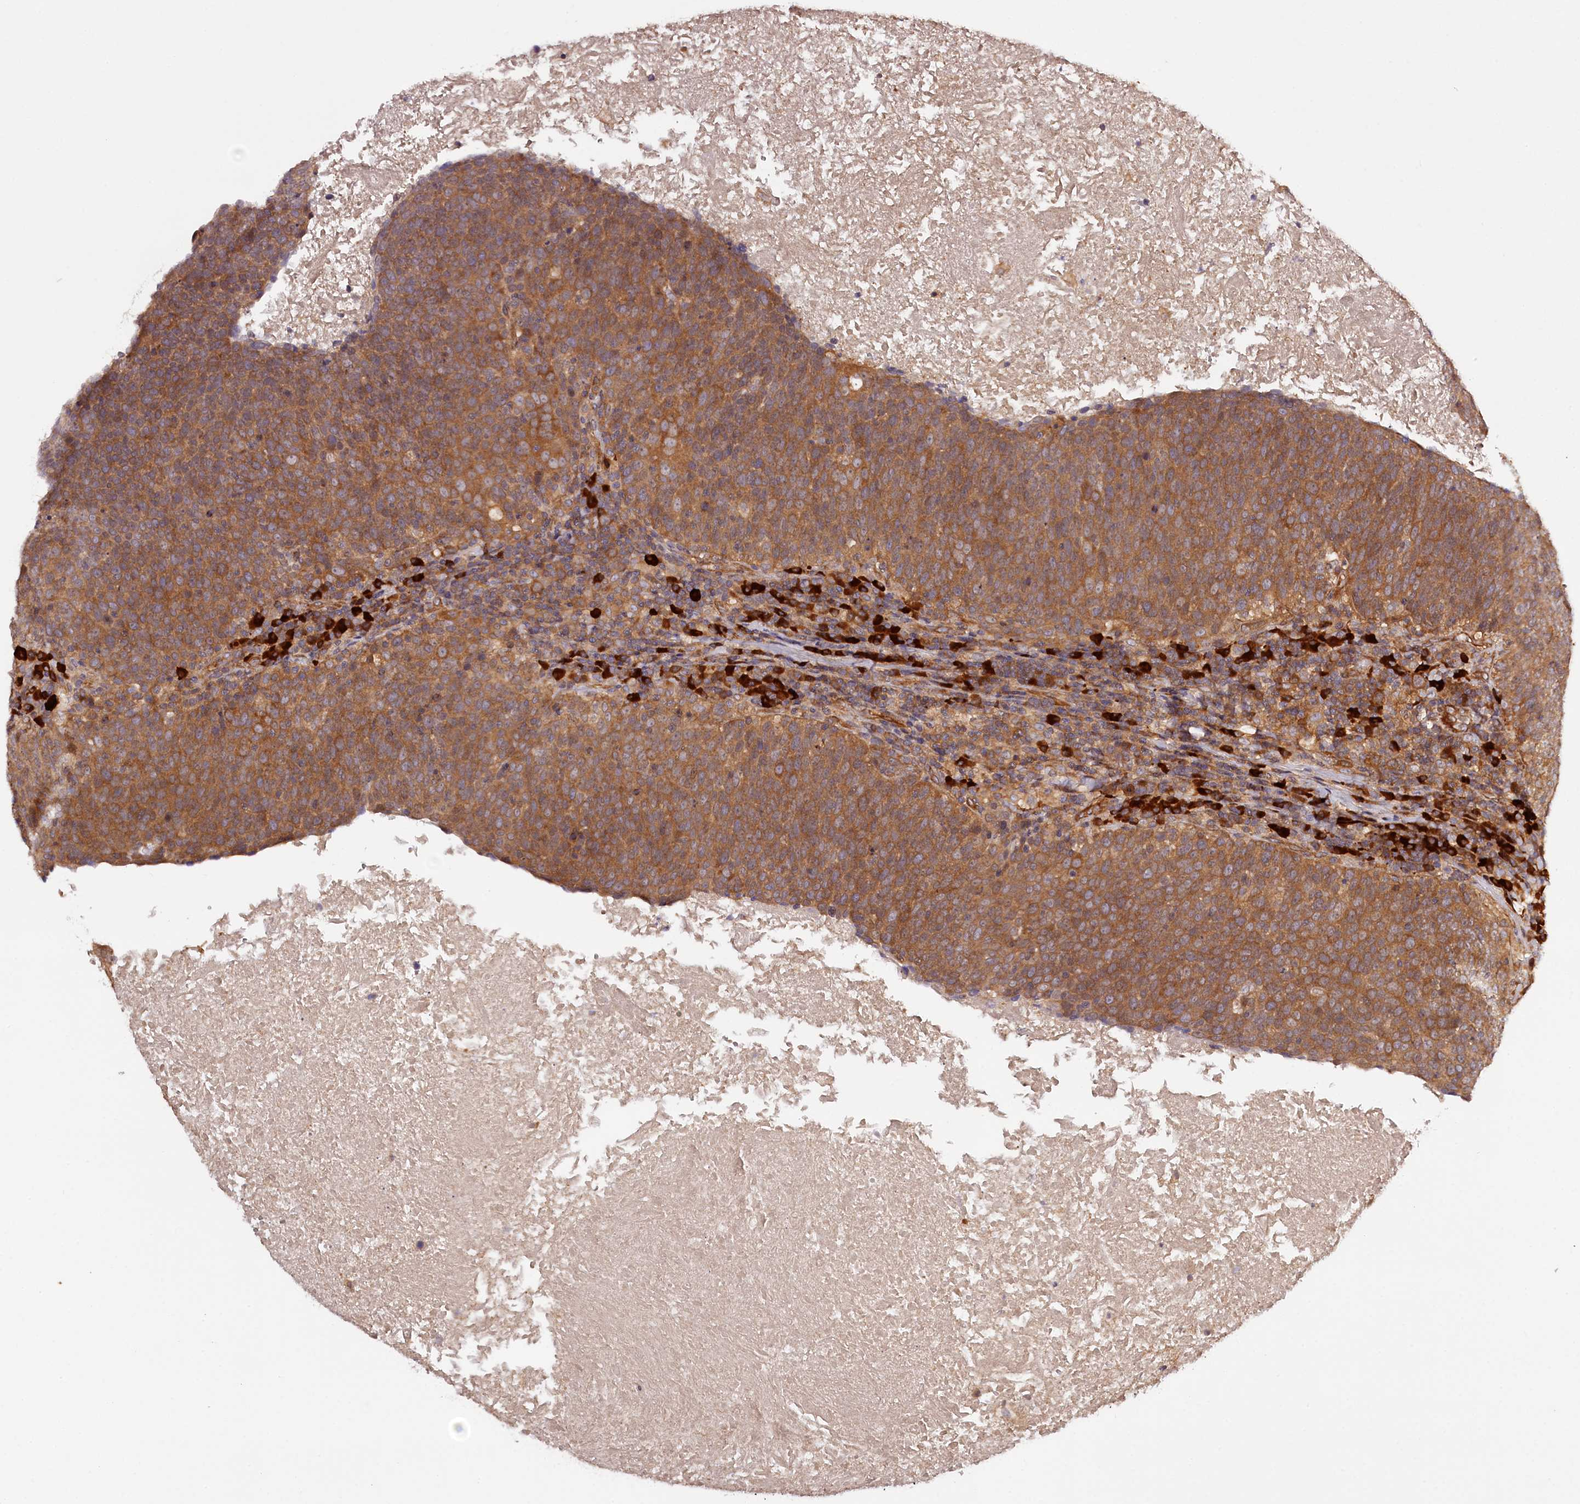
{"staining": {"intensity": "moderate", "quantity": ">75%", "location": "cytoplasmic/membranous"}, "tissue": "head and neck cancer", "cell_type": "Tumor cells", "image_type": "cancer", "snomed": [{"axis": "morphology", "description": "Squamous cell carcinoma, NOS"}, {"axis": "morphology", "description": "Squamous cell carcinoma, metastatic, NOS"}, {"axis": "topography", "description": "Lymph node"}, {"axis": "topography", "description": "Head-Neck"}], "caption": "Brown immunohistochemical staining in metastatic squamous cell carcinoma (head and neck) exhibits moderate cytoplasmic/membranous positivity in about >75% of tumor cells.", "gene": "TARS1", "patient": {"sex": "male", "age": 62}}